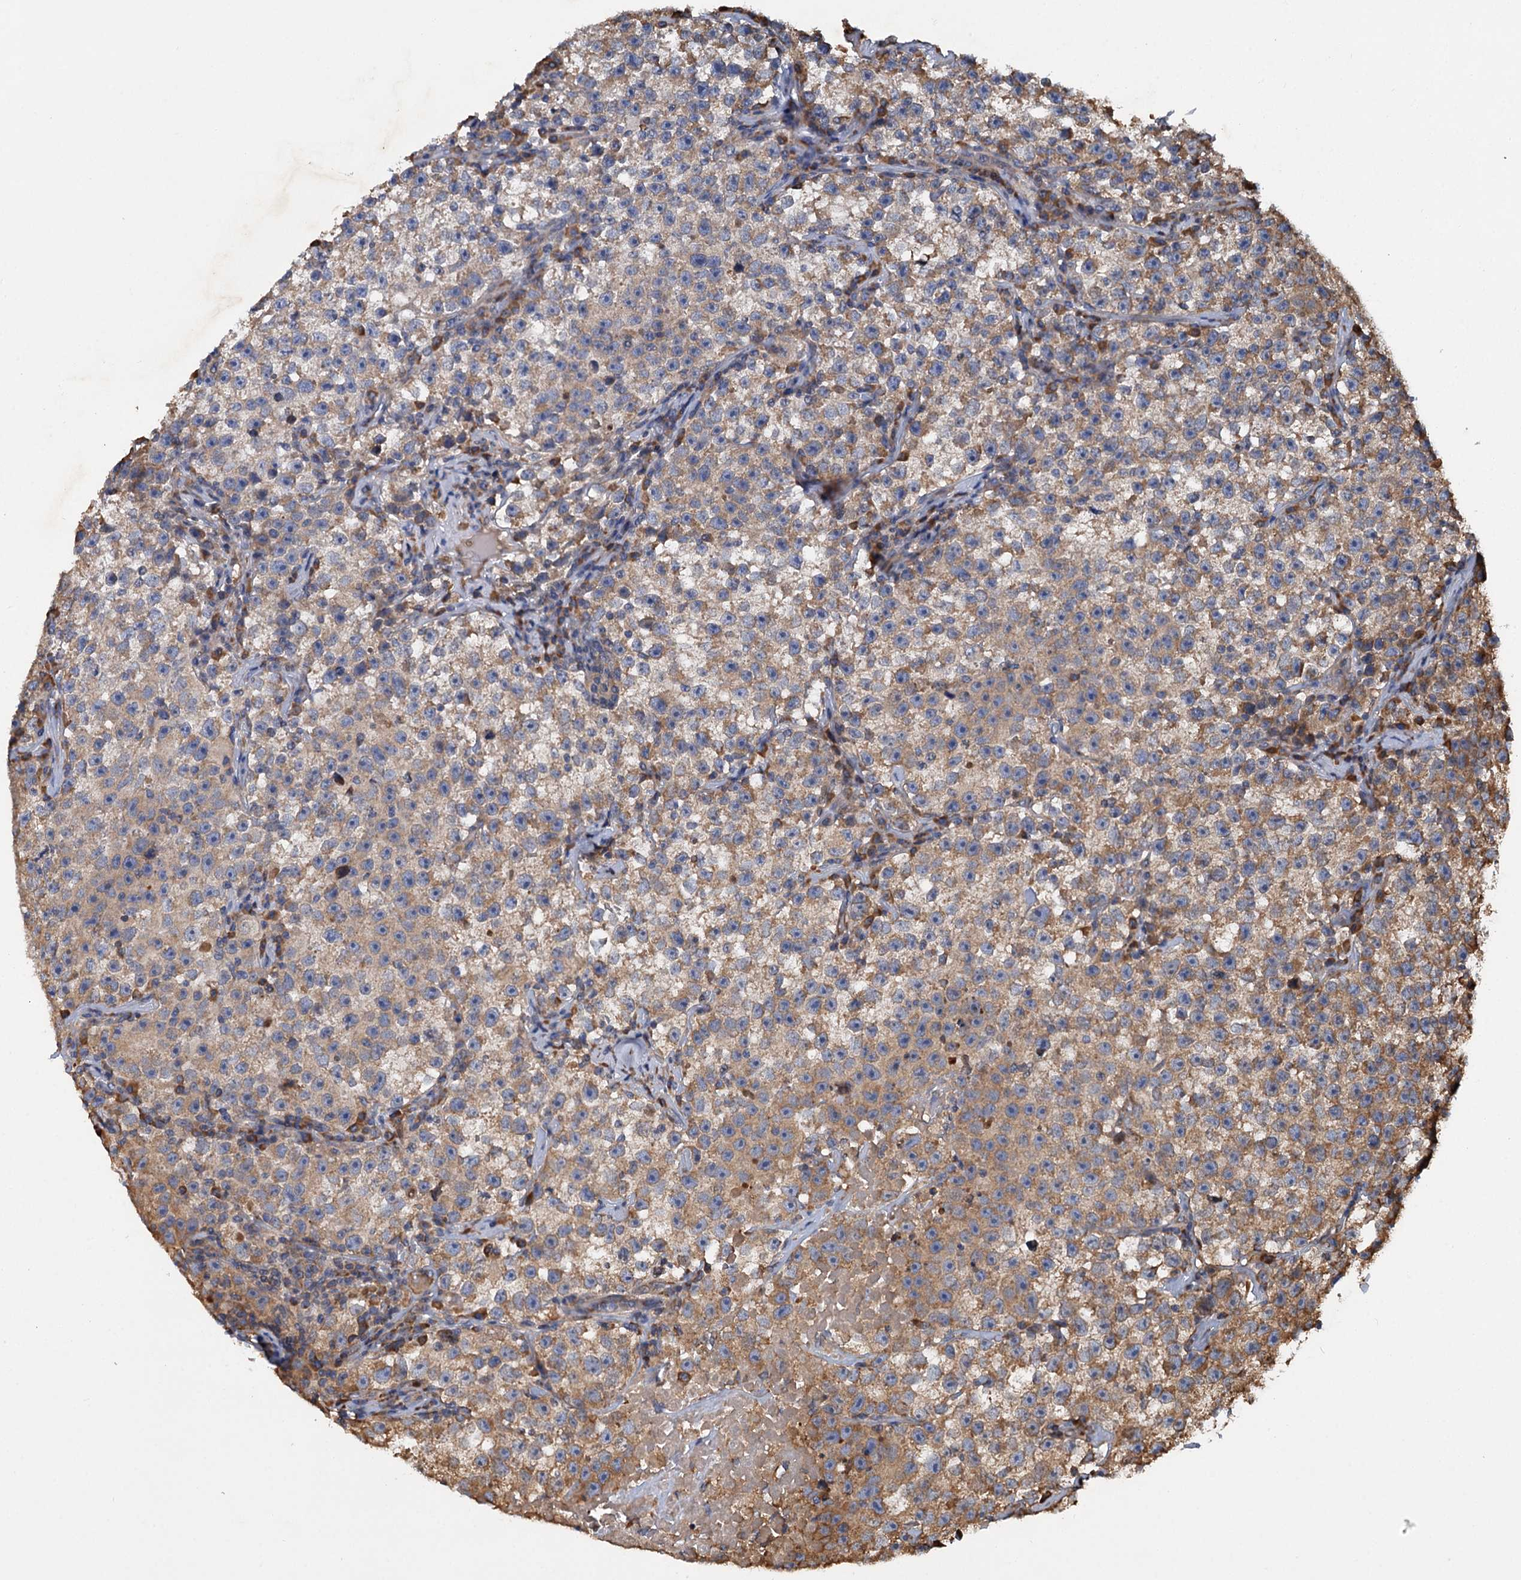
{"staining": {"intensity": "moderate", "quantity": "25%-75%", "location": "cytoplasmic/membranous"}, "tissue": "testis cancer", "cell_type": "Tumor cells", "image_type": "cancer", "snomed": [{"axis": "morphology", "description": "Seminoma, NOS"}, {"axis": "topography", "description": "Testis"}], "caption": "Seminoma (testis) stained for a protein exhibits moderate cytoplasmic/membranous positivity in tumor cells.", "gene": "LINS1", "patient": {"sex": "male", "age": 22}}